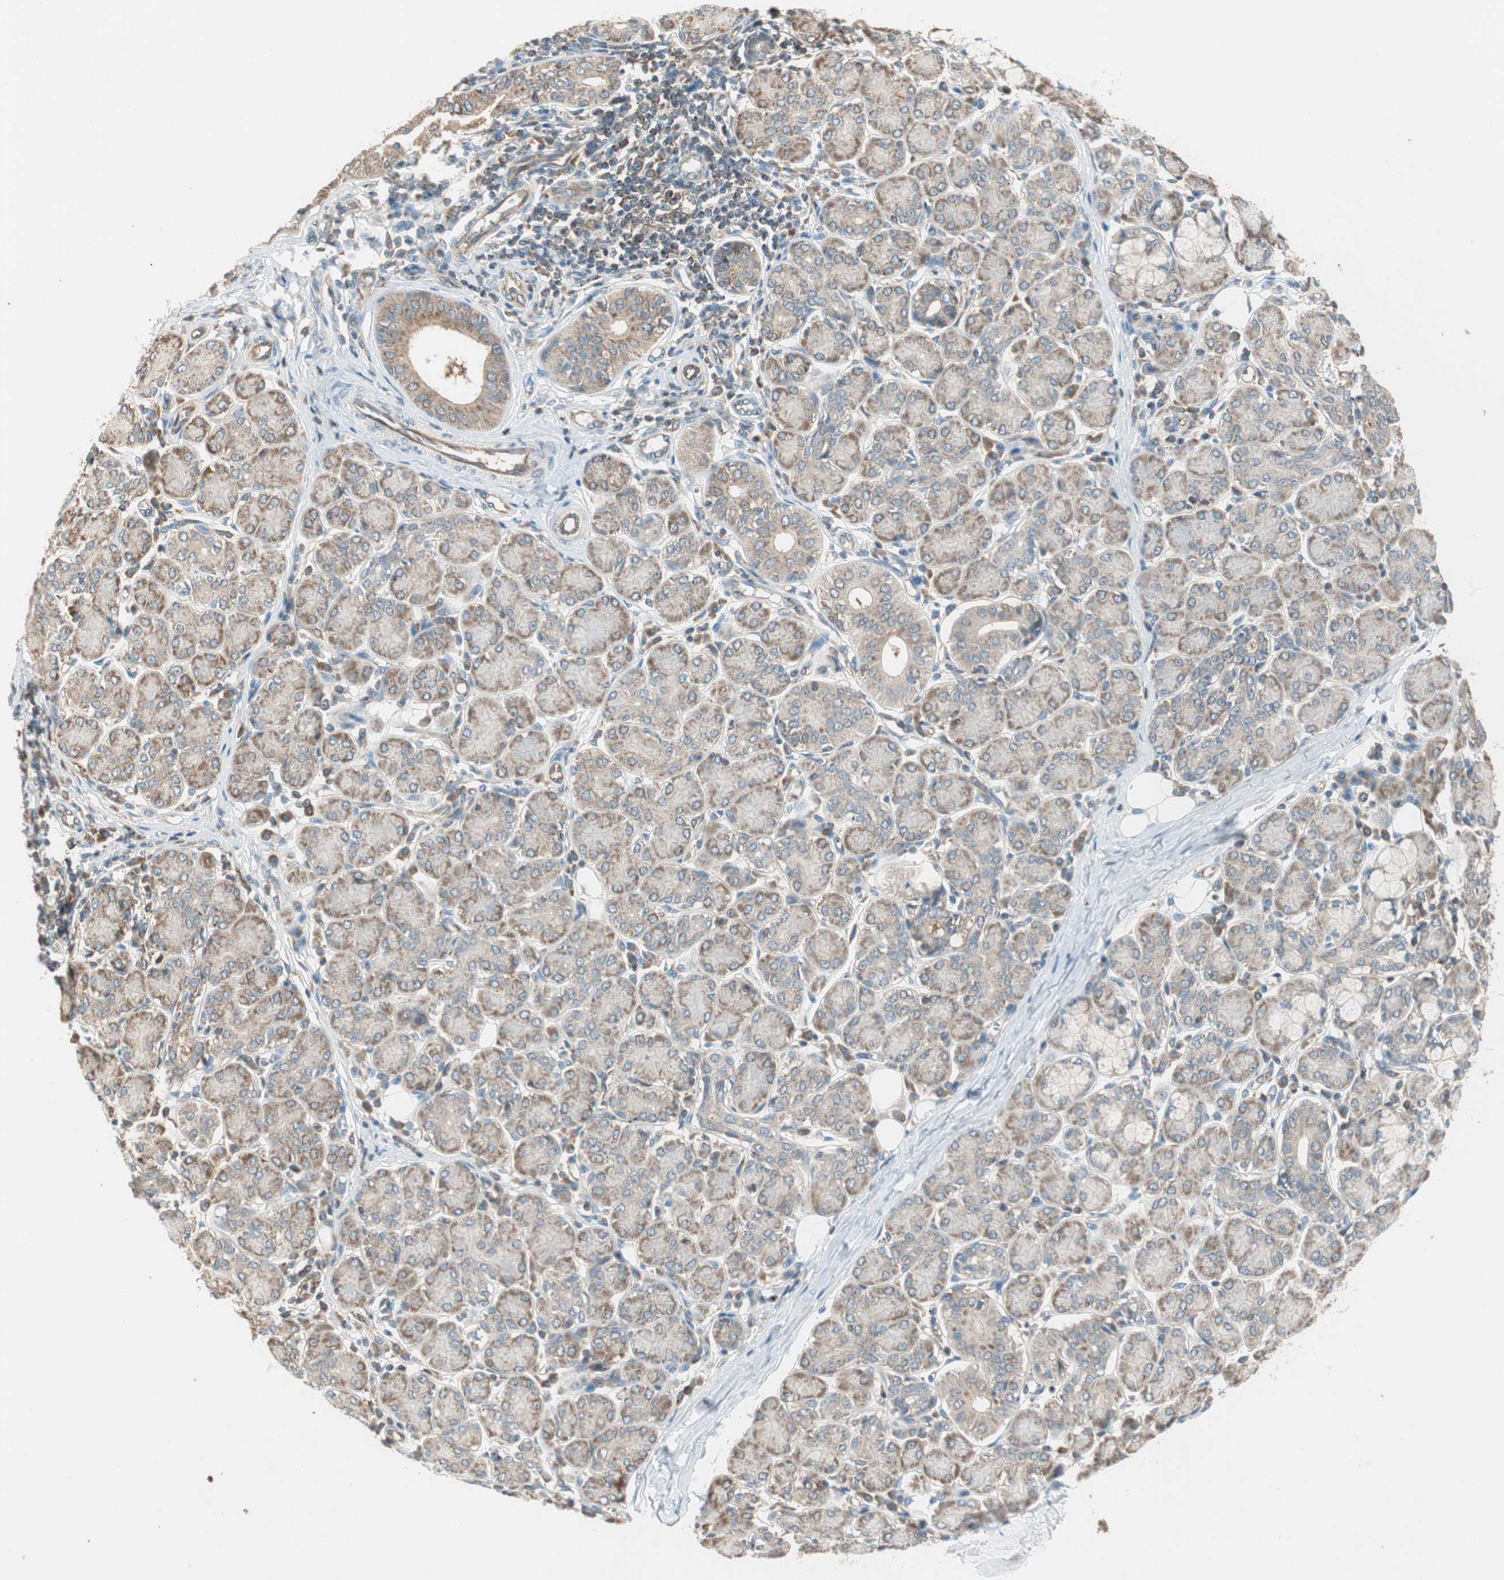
{"staining": {"intensity": "moderate", "quantity": ">75%", "location": "cytoplasmic/membranous"}, "tissue": "salivary gland", "cell_type": "Glandular cells", "image_type": "normal", "snomed": [{"axis": "morphology", "description": "Normal tissue, NOS"}, {"axis": "morphology", "description": "Inflammation, NOS"}, {"axis": "topography", "description": "Lymph node"}, {"axis": "topography", "description": "Salivary gland"}], "caption": "Human salivary gland stained with a brown dye reveals moderate cytoplasmic/membranous positive positivity in about >75% of glandular cells.", "gene": "CHADL", "patient": {"sex": "male", "age": 3}}